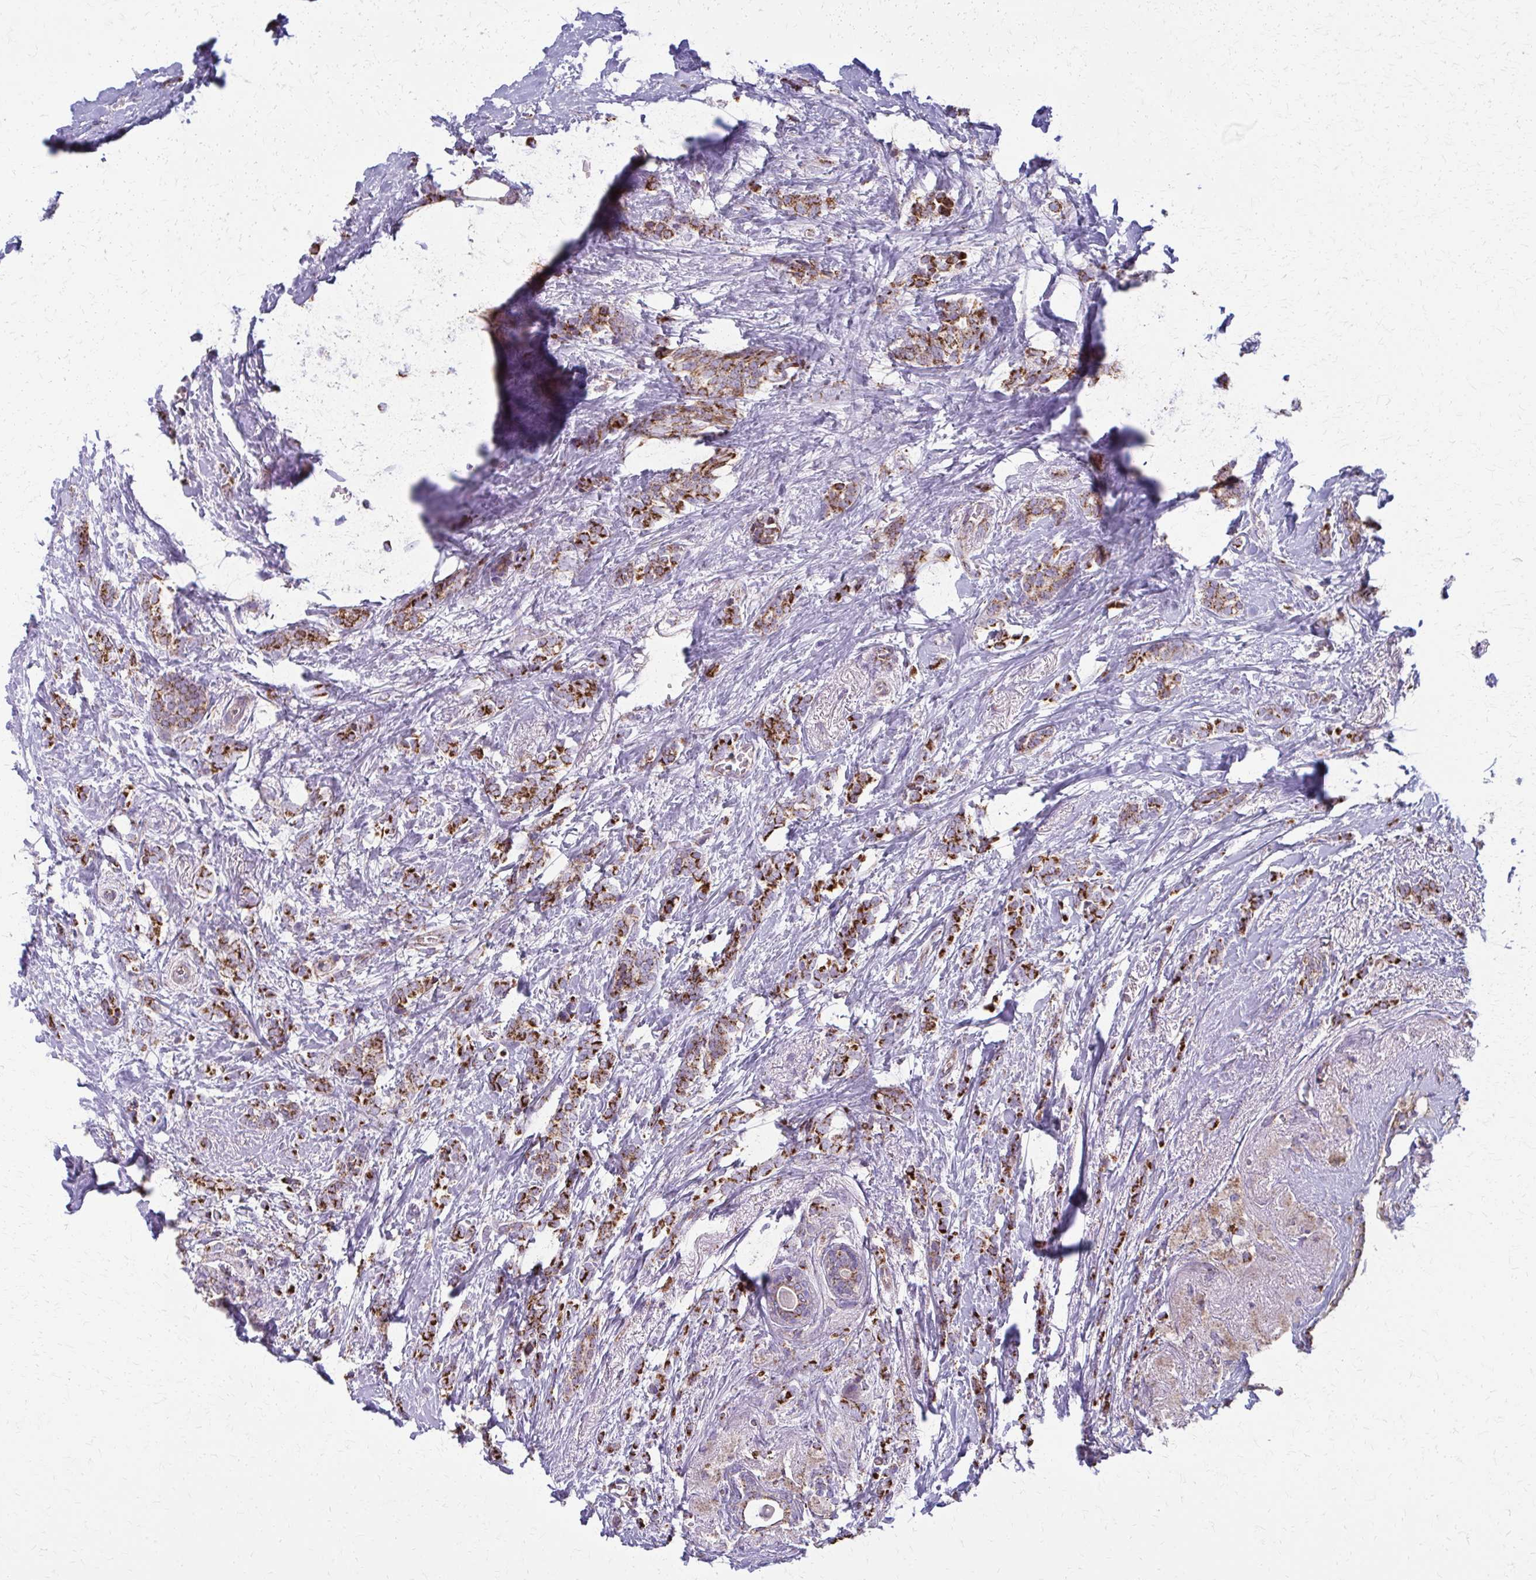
{"staining": {"intensity": "strong", "quantity": ">75%", "location": "cytoplasmic/membranous"}, "tissue": "breast cancer", "cell_type": "Tumor cells", "image_type": "cancer", "snomed": [{"axis": "morphology", "description": "Normal tissue, NOS"}, {"axis": "morphology", "description": "Duct carcinoma"}, {"axis": "topography", "description": "Breast"}], "caption": "Protein expression analysis of human breast cancer reveals strong cytoplasmic/membranous positivity in about >75% of tumor cells.", "gene": "TVP23A", "patient": {"sex": "female", "age": 77}}